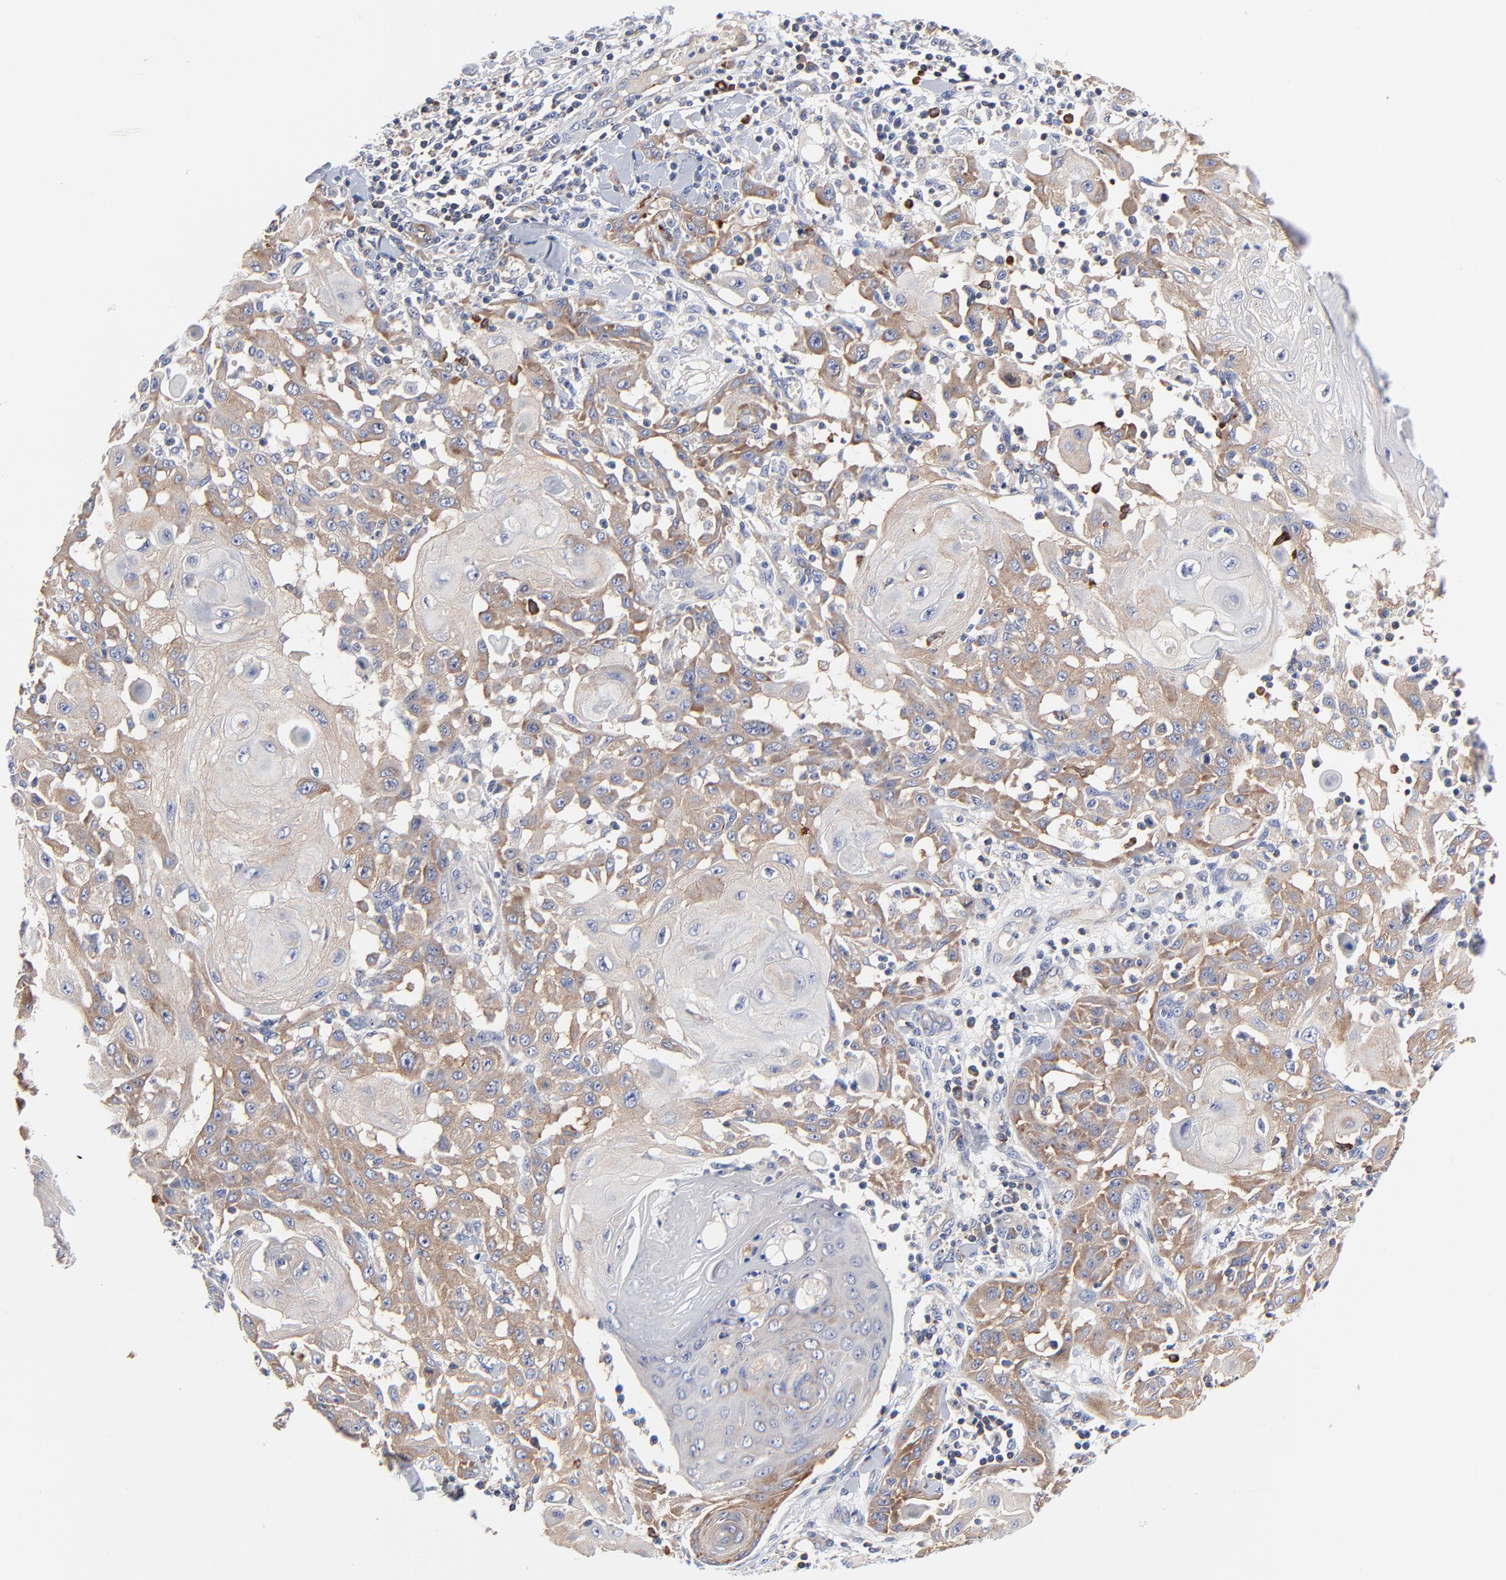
{"staining": {"intensity": "moderate", "quantity": "25%-75%", "location": "cytoplasmic/membranous"}, "tissue": "skin cancer", "cell_type": "Tumor cells", "image_type": "cancer", "snomed": [{"axis": "morphology", "description": "Squamous cell carcinoma, NOS"}, {"axis": "topography", "description": "Skin"}], "caption": "Immunohistochemistry image of neoplastic tissue: human skin cancer stained using immunohistochemistry (IHC) displays medium levels of moderate protein expression localized specifically in the cytoplasmic/membranous of tumor cells, appearing as a cytoplasmic/membranous brown color.", "gene": "CD2AP", "patient": {"sex": "male", "age": 24}}